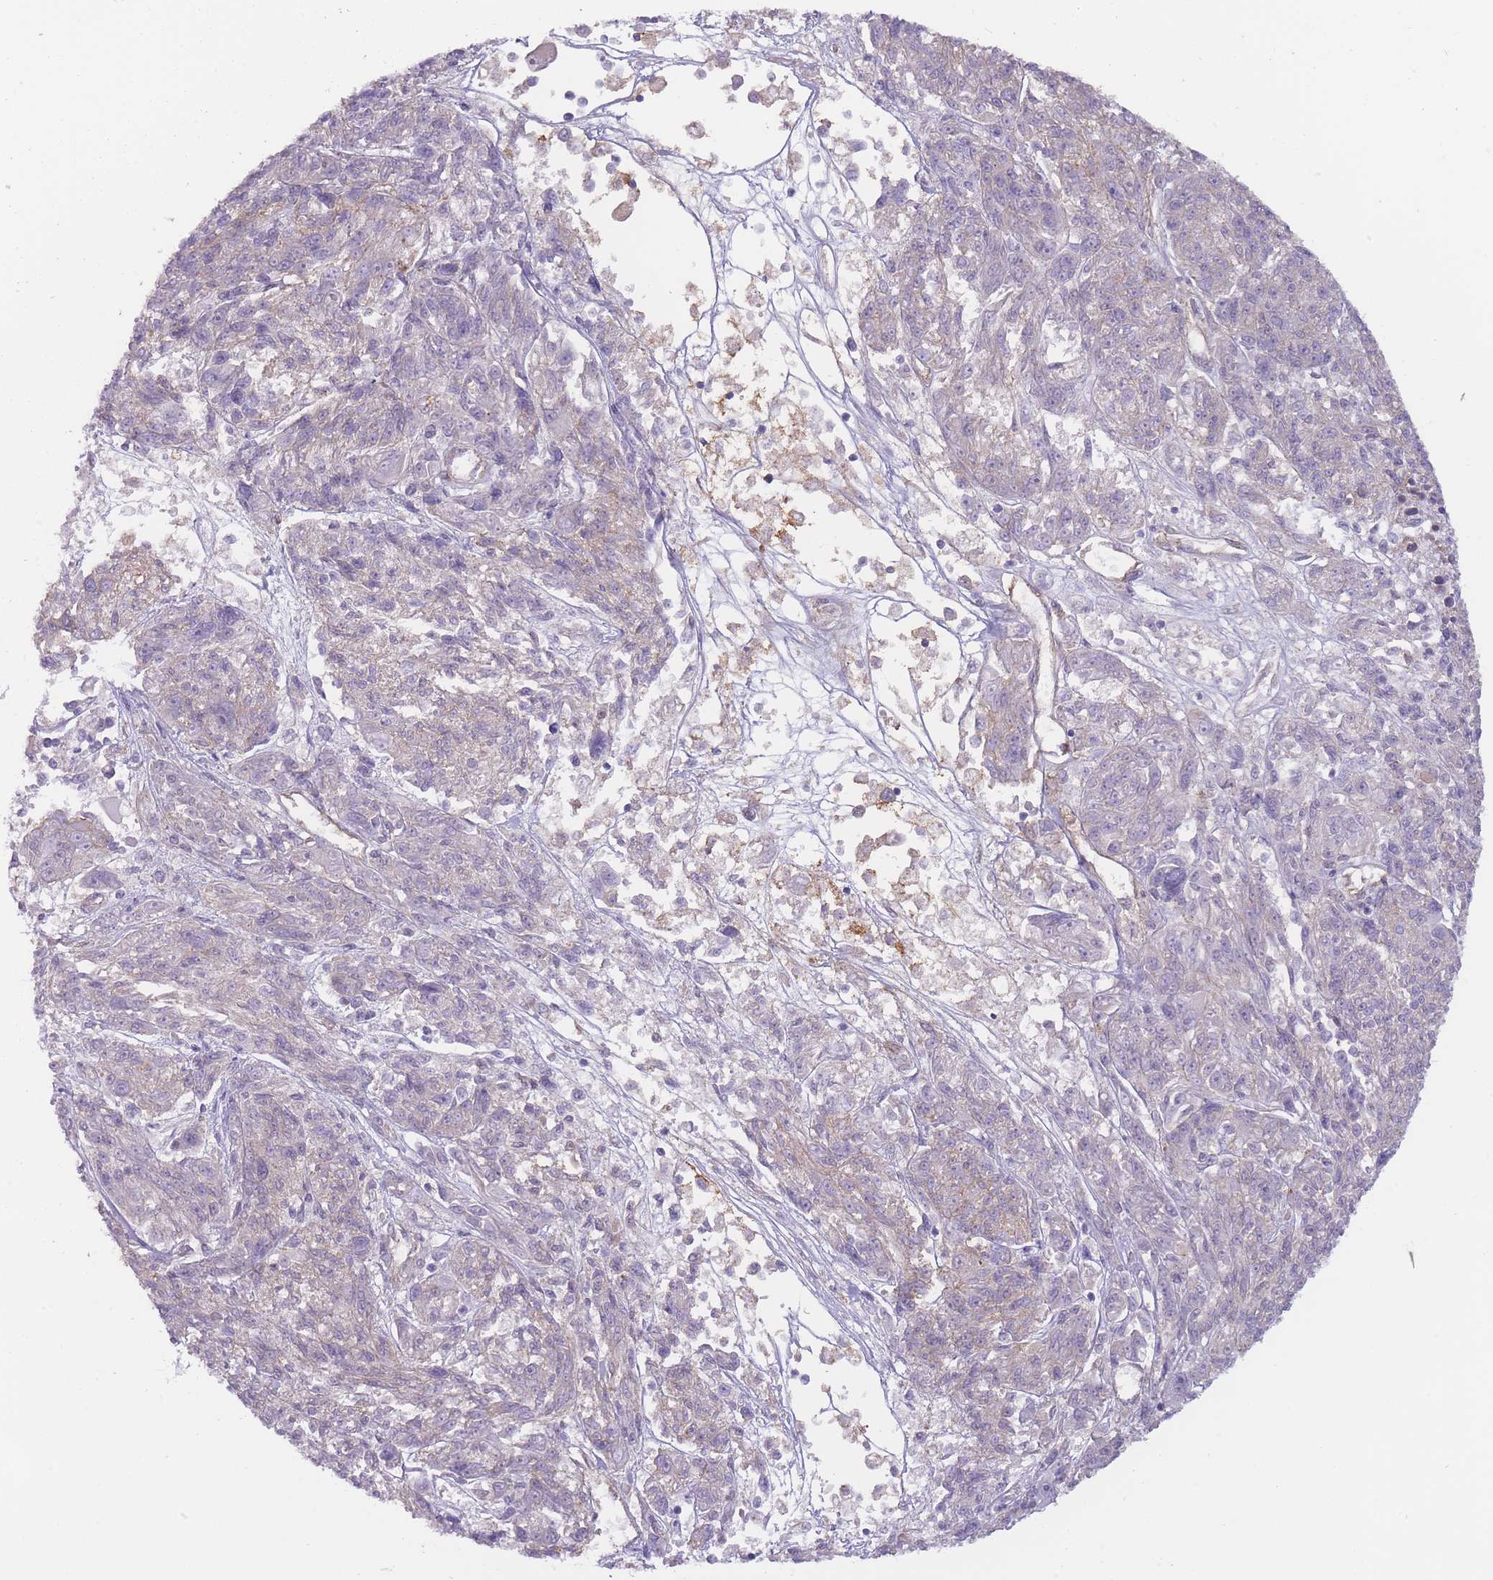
{"staining": {"intensity": "negative", "quantity": "none", "location": "none"}, "tissue": "melanoma", "cell_type": "Tumor cells", "image_type": "cancer", "snomed": [{"axis": "morphology", "description": "Malignant melanoma, NOS"}, {"axis": "topography", "description": "Skin"}], "caption": "Protein analysis of melanoma shows no significant staining in tumor cells. (DAB immunohistochemistry (IHC) with hematoxylin counter stain).", "gene": "PGRMC2", "patient": {"sex": "male", "age": 53}}